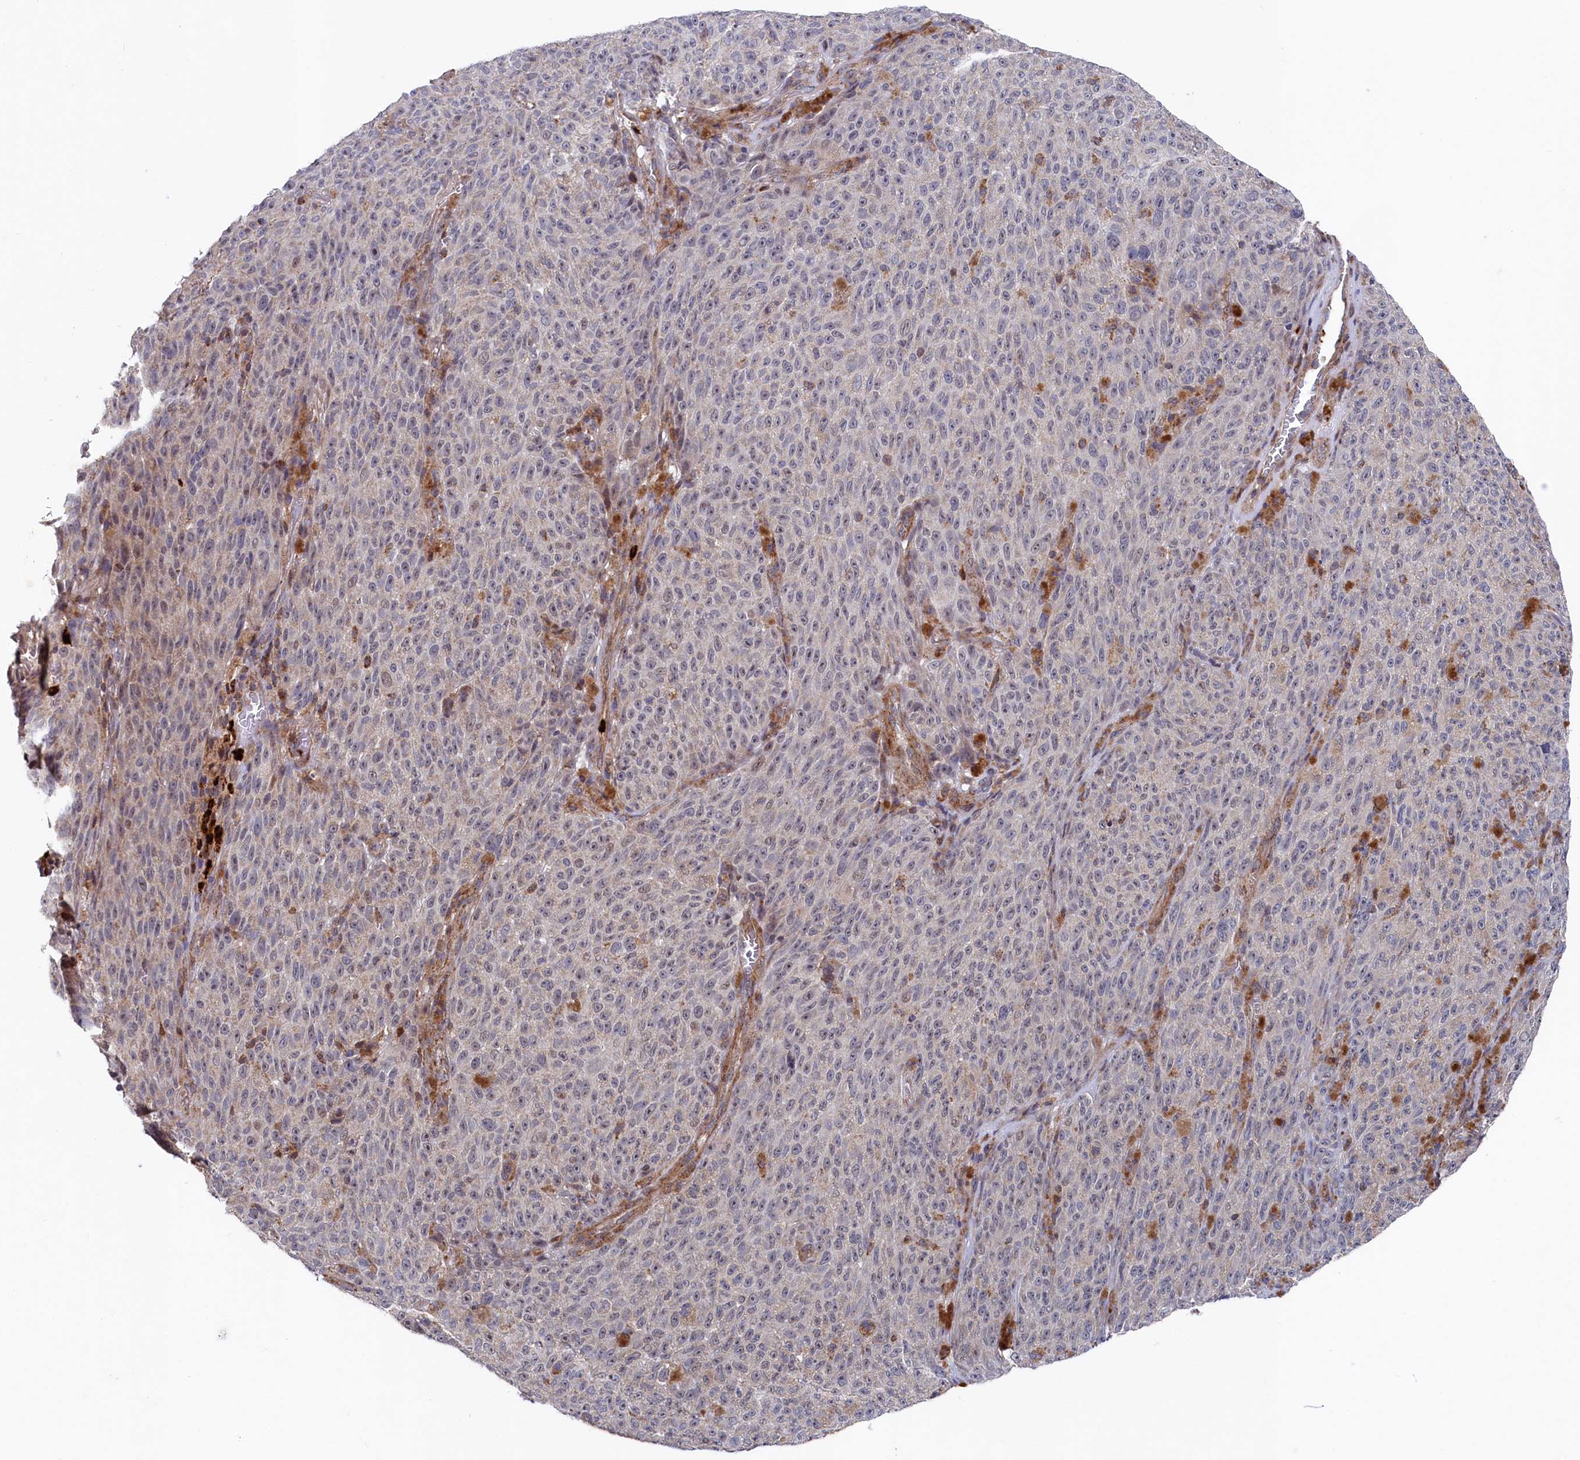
{"staining": {"intensity": "negative", "quantity": "none", "location": "none"}, "tissue": "melanoma", "cell_type": "Tumor cells", "image_type": "cancer", "snomed": [{"axis": "morphology", "description": "Malignant melanoma, NOS"}, {"axis": "topography", "description": "Skin"}], "caption": "This is an immunohistochemistry photomicrograph of human malignant melanoma. There is no positivity in tumor cells.", "gene": "CHCHD1", "patient": {"sex": "female", "age": 82}}